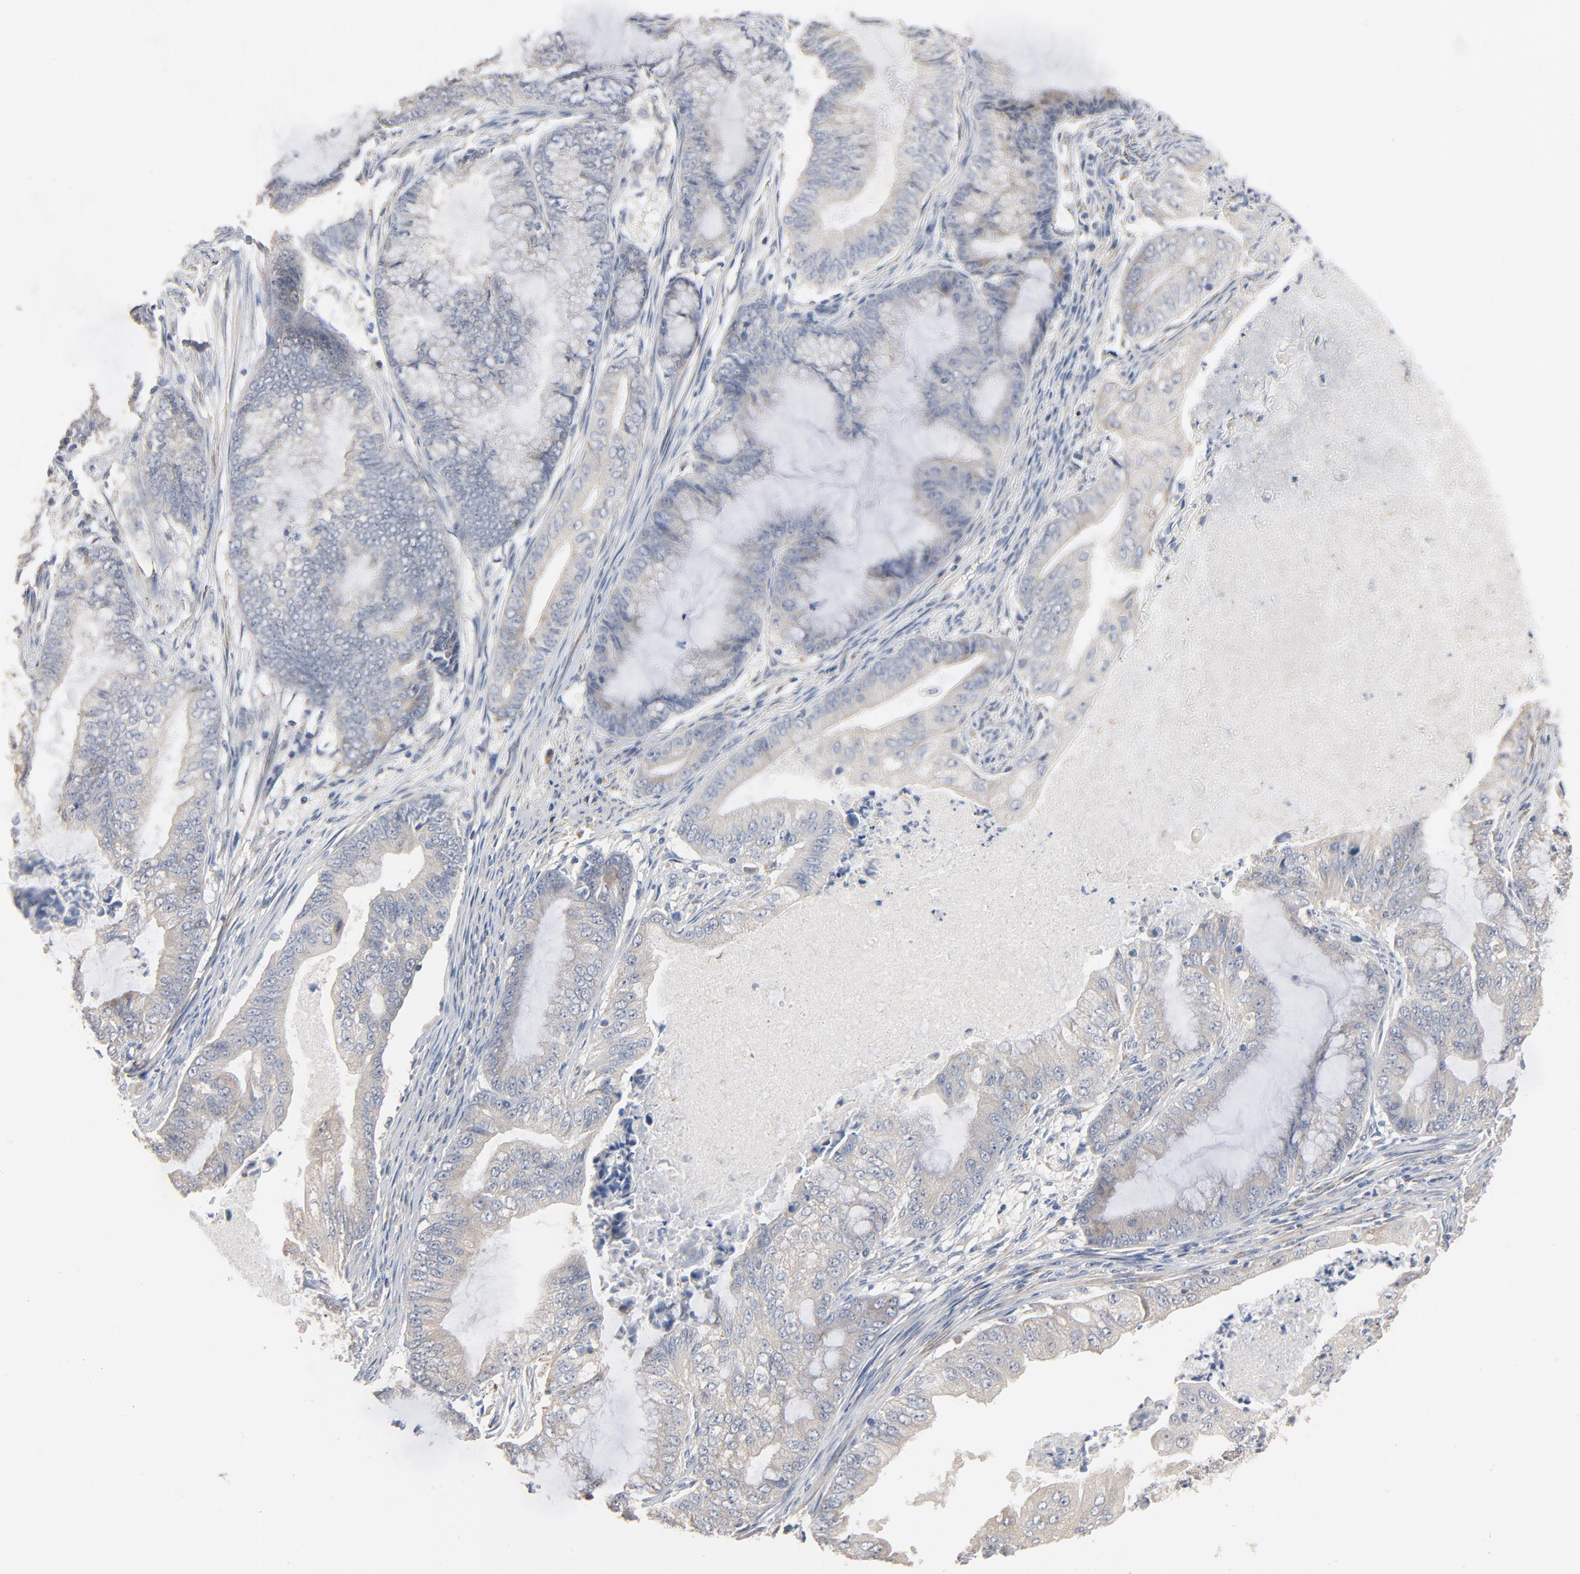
{"staining": {"intensity": "negative", "quantity": "none", "location": "none"}, "tissue": "endometrial cancer", "cell_type": "Tumor cells", "image_type": "cancer", "snomed": [{"axis": "morphology", "description": "Adenocarcinoma, NOS"}, {"axis": "topography", "description": "Endometrium"}], "caption": "A histopathology image of adenocarcinoma (endometrial) stained for a protein displays no brown staining in tumor cells. Nuclei are stained in blue.", "gene": "ZDHHC8", "patient": {"sex": "female", "age": 63}}